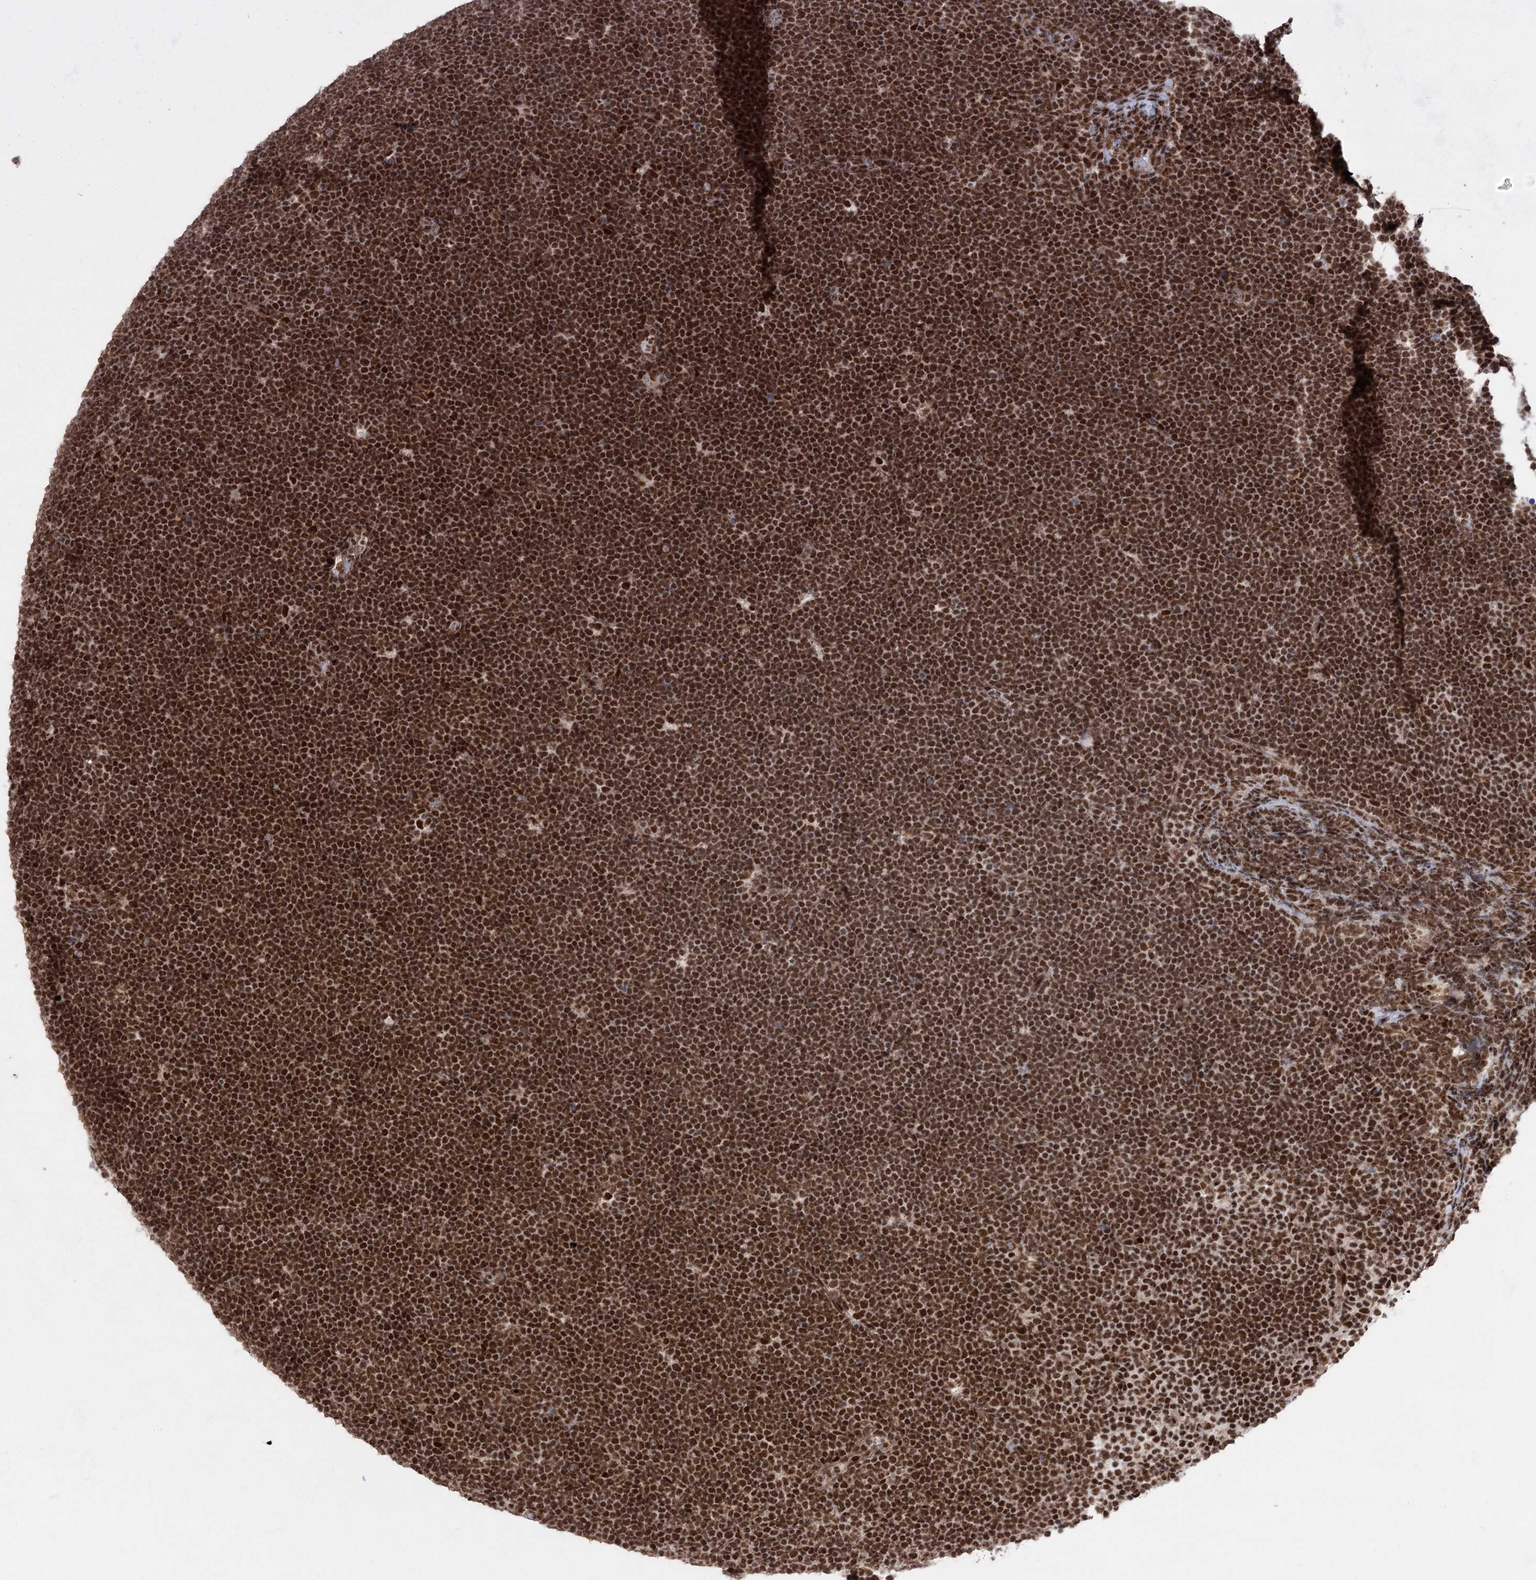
{"staining": {"intensity": "strong", "quantity": ">75%", "location": "nuclear"}, "tissue": "lymphoma", "cell_type": "Tumor cells", "image_type": "cancer", "snomed": [{"axis": "morphology", "description": "Malignant lymphoma, non-Hodgkin's type, High grade"}, {"axis": "topography", "description": "Lymph node"}], "caption": "Immunohistochemical staining of human high-grade malignant lymphoma, non-Hodgkin's type displays strong nuclear protein positivity in about >75% of tumor cells.", "gene": "ZCCHC8", "patient": {"sex": "male", "age": 13}}